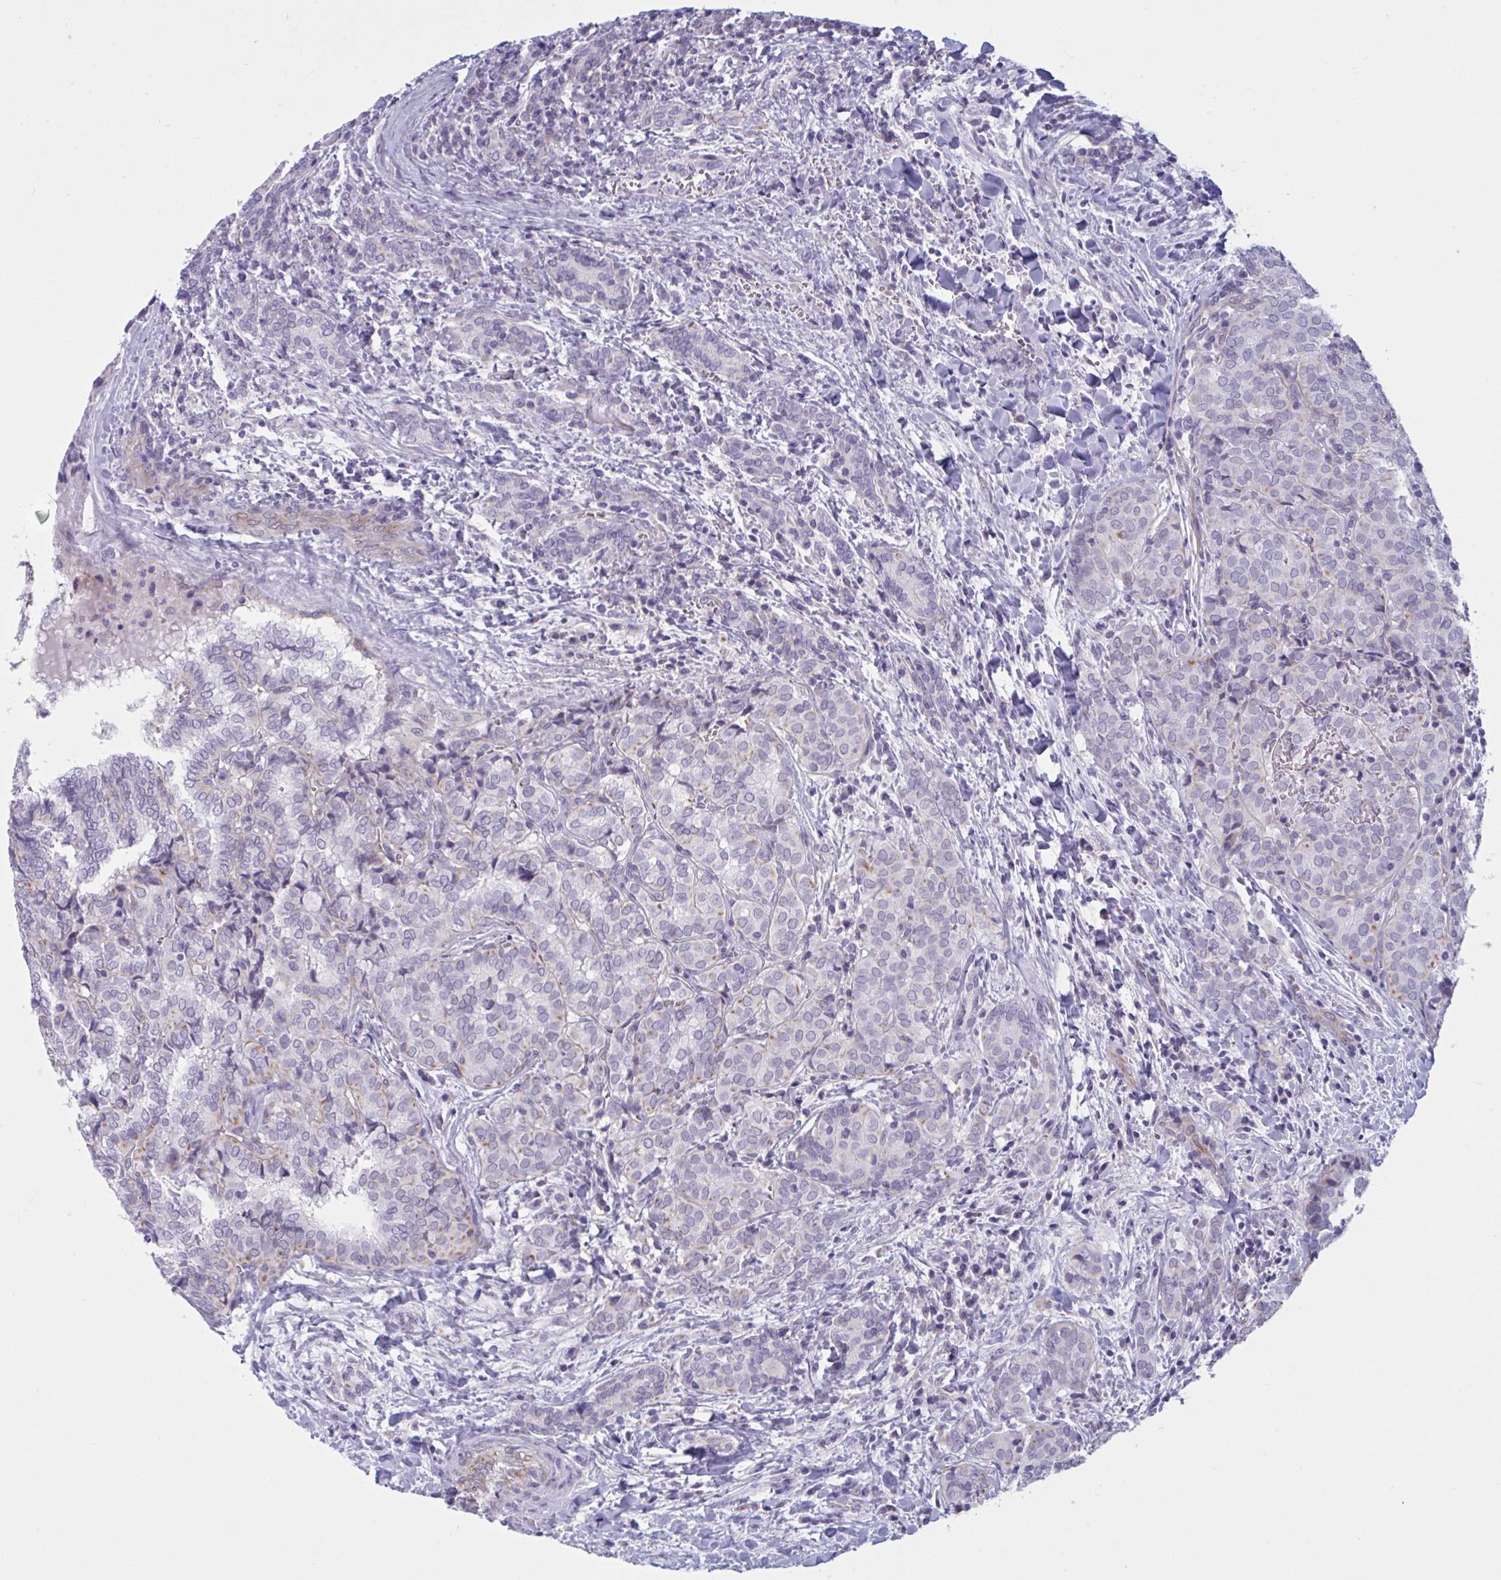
{"staining": {"intensity": "moderate", "quantity": "<25%", "location": "cytoplasmic/membranous"}, "tissue": "thyroid cancer", "cell_type": "Tumor cells", "image_type": "cancer", "snomed": [{"axis": "morphology", "description": "Papillary adenocarcinoma, NOS"}, {"axis": "topography", "description": "Thyroid gland"}], "caption": "About <25% of tumor cells in papillary adenocarcinoma (thyroid) reveal moderate cytoplasmic/membranous protein expression as visualized by brown immunohistochemical staining.", "gene": "OR1L3", "patient": {"sex": "female", "age": 30}}